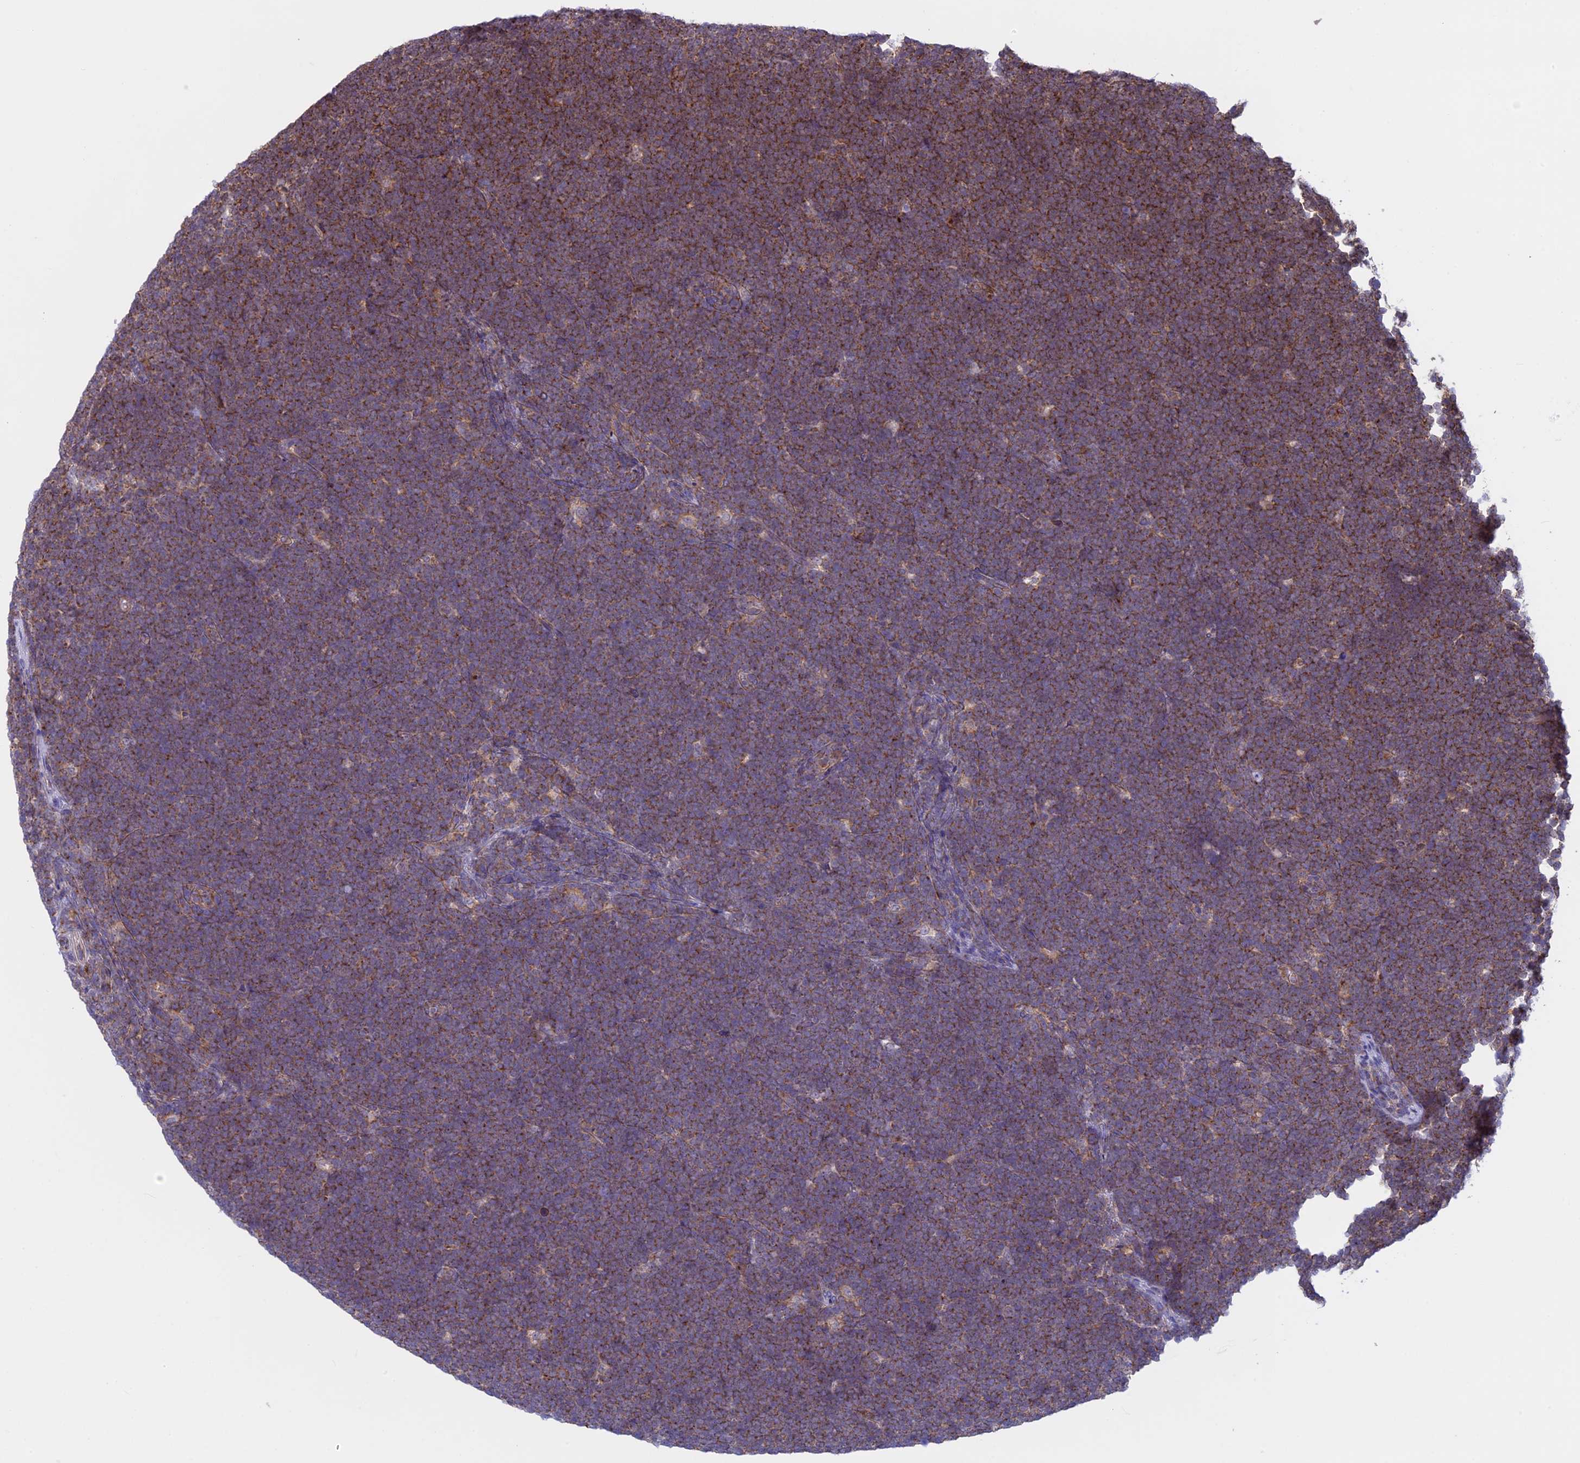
{"staining": {"intensity": "moderate", "quantity": "25%-75%", "location": "cytoplasmic/membranous"}, "tissue": "lymphoma", "cell_type": "Tumor cells", "image_type": "cancer", "snomed": [{"axis": "morphology", "description": "Malignant lymphoma, non-Hodgkin's type, High grade"}, {"axis": "topography", "description": "Lymph node"}], "caption": "Immunohistochemistry histopathology image of malignant lymphoma, non-Hodgkin's type (high-grade) stained for a protein (brown), which reveals medium levels of moderate cytoplasmic/membranous positivity in about 25%-75% of tumor cells.", "gene": "CLINT1", "patient": {"sex": "male", "age": 13}}